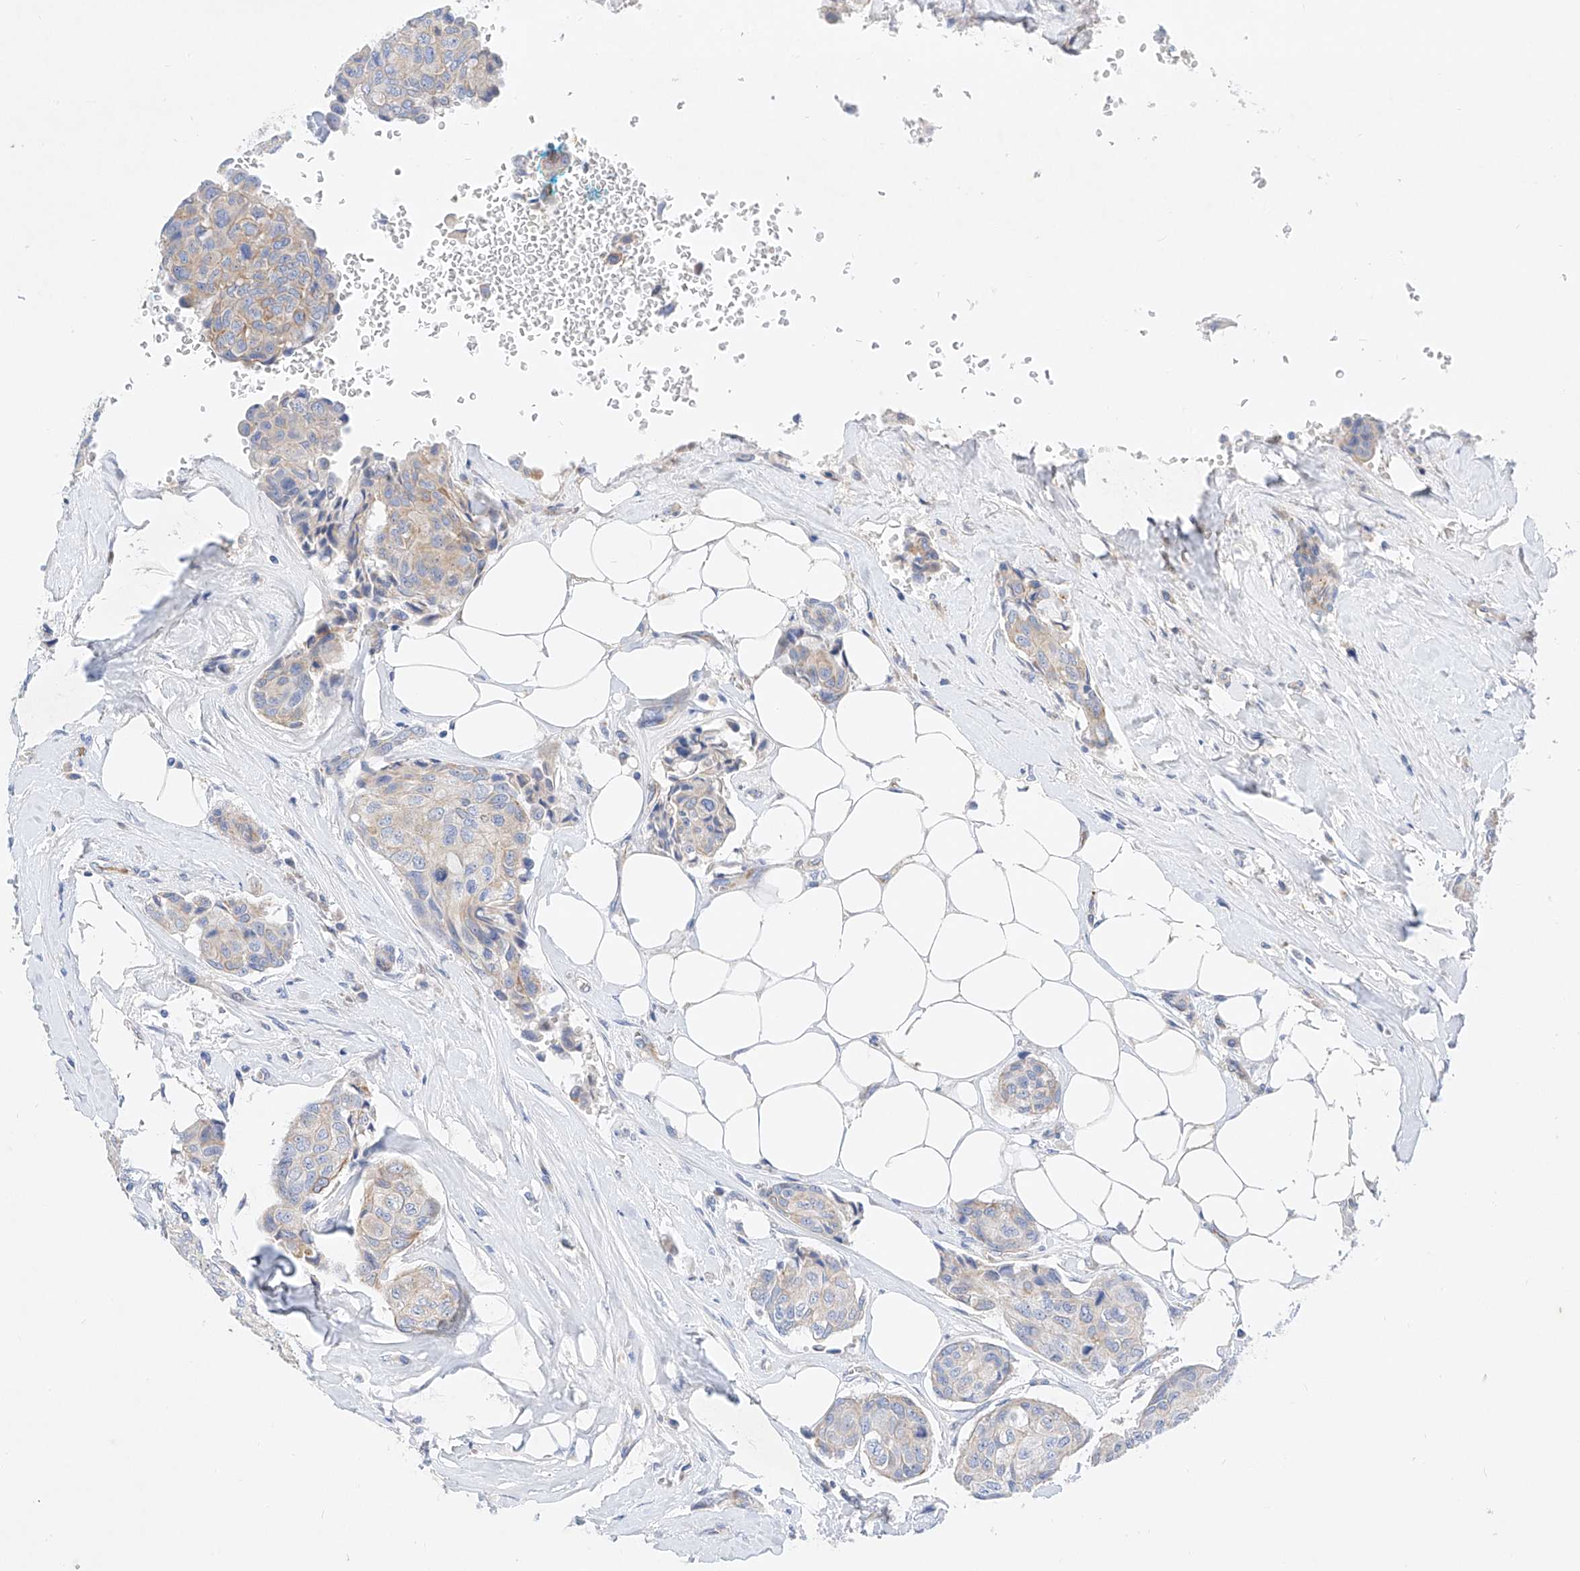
{"staining": {"intensity": "weak", "quantity": "<25%", "location": "cytoplasmic/membranous"}, "tissue": "breast cancer", "cell_type": "Tumor cells", "image_type": "cancer", "snomed": [{"axis": "morphology", "description": "Duct carcinoma"}, {"axis": "topography", "description": "Breast"}], "caption": "Breast infiltrating ductal carcinoma stained for a protein using IHC shows no staining tumor cells.", "gene": "SBSPON", "patient": {"sex": "female", "age": 80}}